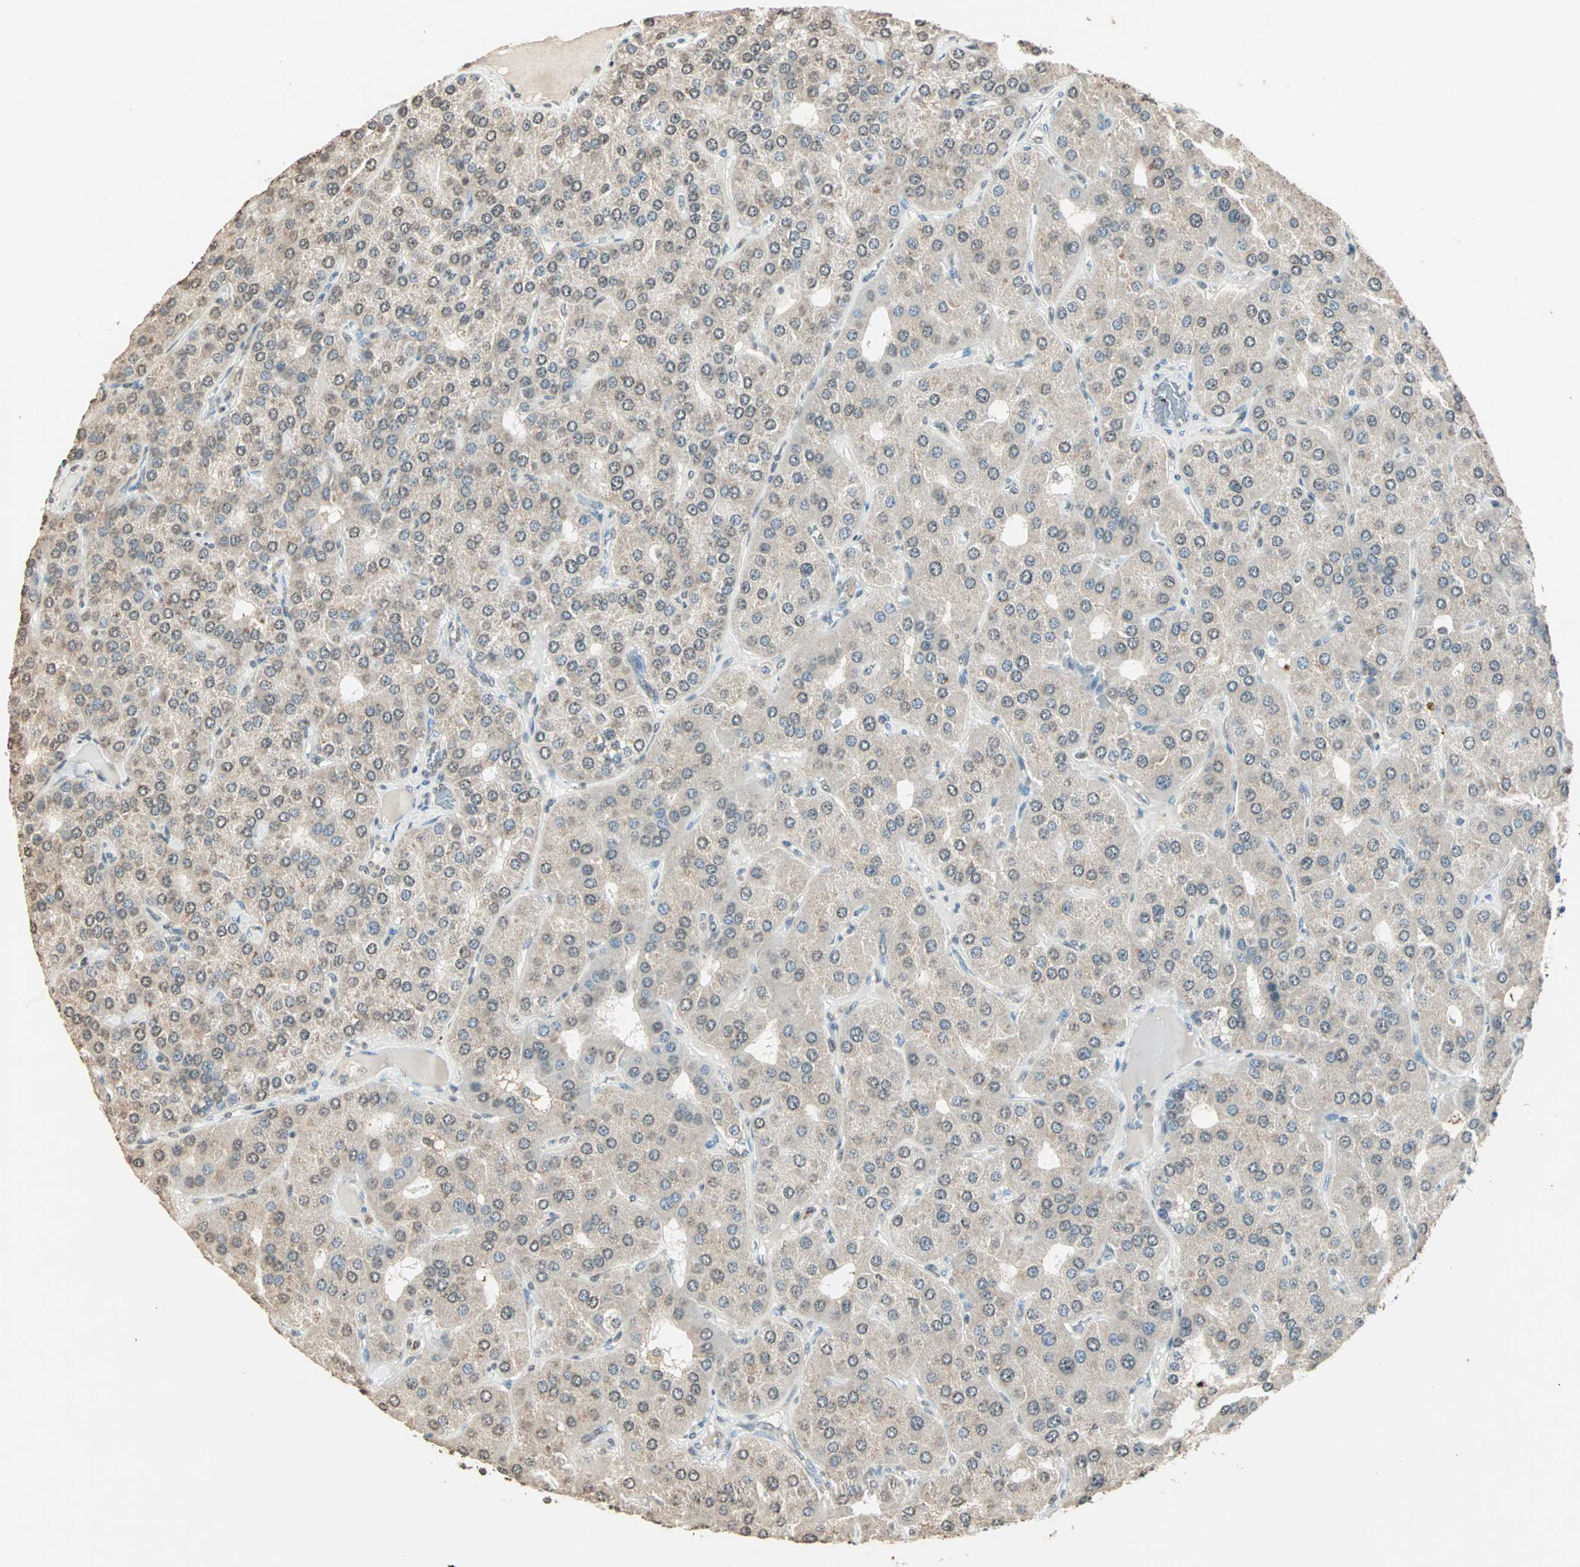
{"staining": {"intensity": "weak", "quantity": "25%-75%", "location": "cytoplasmic/membranous,nuclear"}, "tissue": "parathyroid gland", "cell_type": "Glandular cells", "image_type": "normal", "snomed": [{"axis": "morphology", "description": "Normal tissue, NOS"}, {"axis": "morphology", "description": "Adenoma, NOS"}, {"axis": "topography", "description": "Parathyroid gland"}], "caption": "Protein expression analysis of normal parathyroid gland shows weak cytoplasmic/membranous,nuclear expression in about 25%-75% of glandular cells.", "gene": "PRELID1", "patient": {"sex": "female", "age": 86}}